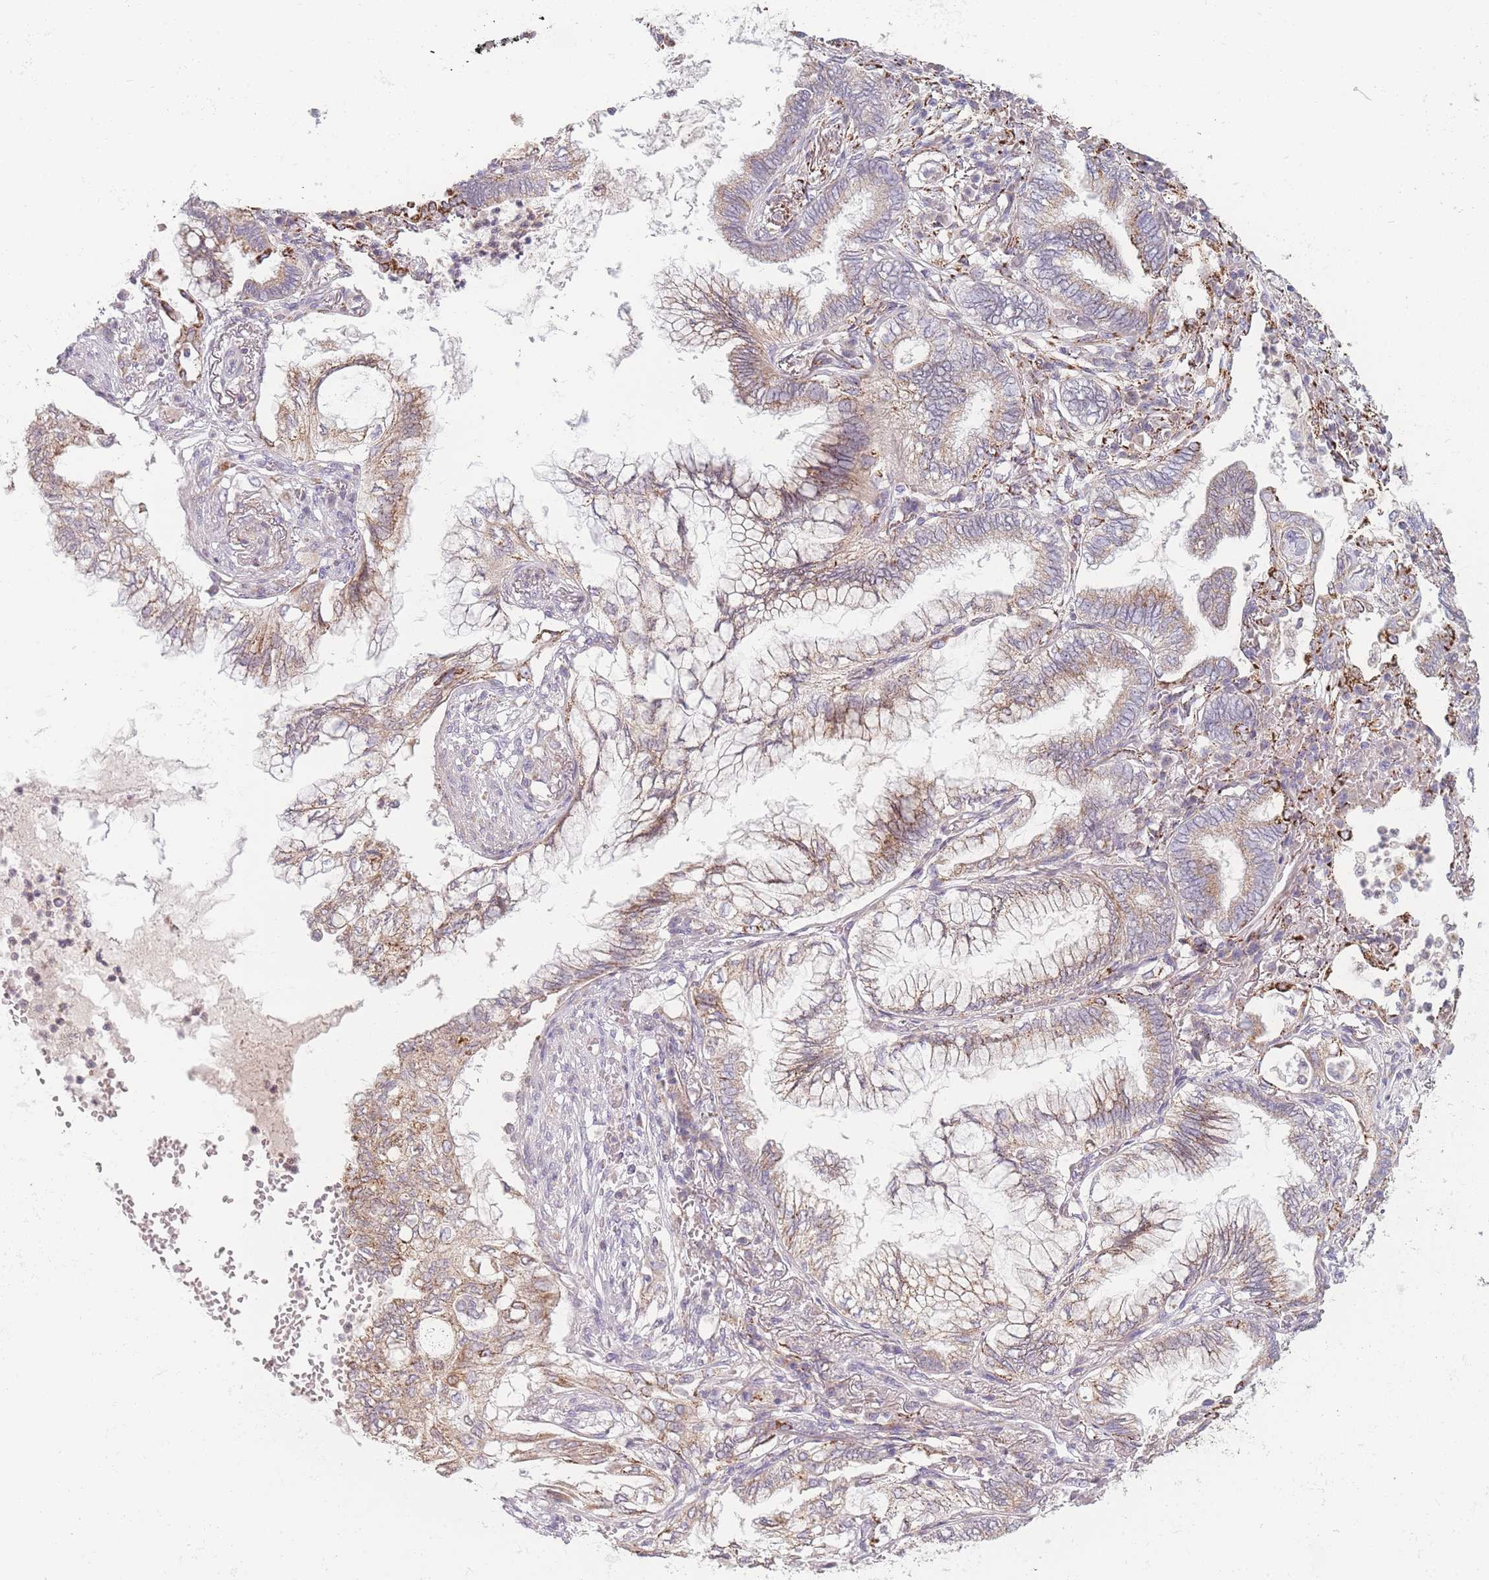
{"staining": {"intensity": "moderate", "quantity": "25%-75%", "location": "cytoplasmic/membranous"}, "tissue": "lung cancer", "cell_type": "Tumor cells", "image_type": "cancer", "snomed": [{"axis": "morphology", "description": "Adenocarcinoma, NOS"}, {"axis": "topography", "description": "Lung"}], "caption": "Immunohistochemical staining of lung adenocarcinoma displays moderate cytoplasmic/membranous protein positivity in approximately 25%-75% of tumor cells. (IHC, brightfield microscopy, high magnification).", "gene": "PEX11B", "patient": {"sex": "female", "age": 70}}